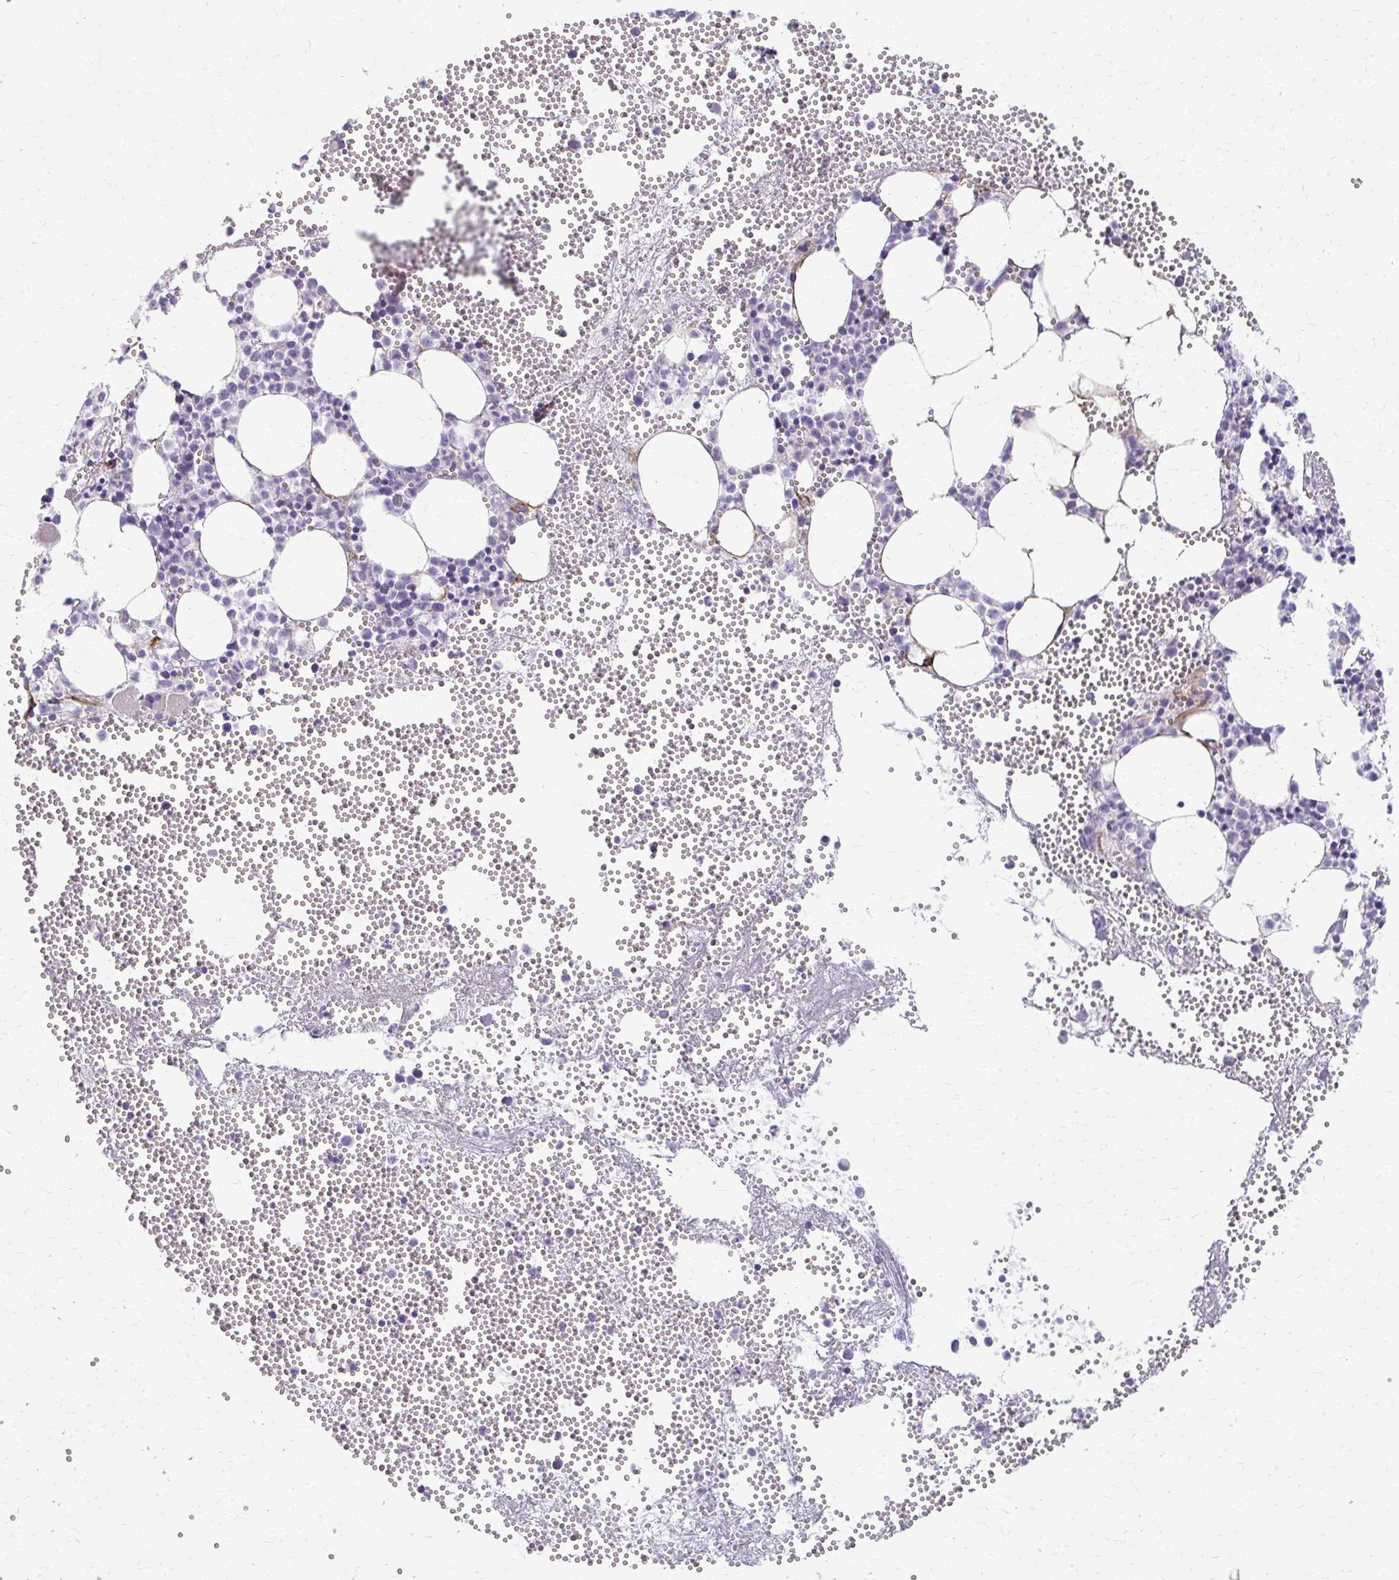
{"staining": {"intensity": "negative", "quantity": "none", "location": "none"}, "tissue": "bone marrow", "cell_type": "Hematopoietic cells", "image_type": "normal", "snomed": [{"axis": "morphology", "description": "Normal tissue, NOS"}, {"axis": "topography", "description": "Bone marrow"}], "caption": "The IHC micrograph has no significant positivity in hematopoietic cells of bone marrow. (DAB (3,3'-diaminobenzidine) IHC, high magnification).", "gene": "ADIPOQ", "patient": {"sex": "female", "age": 57}}